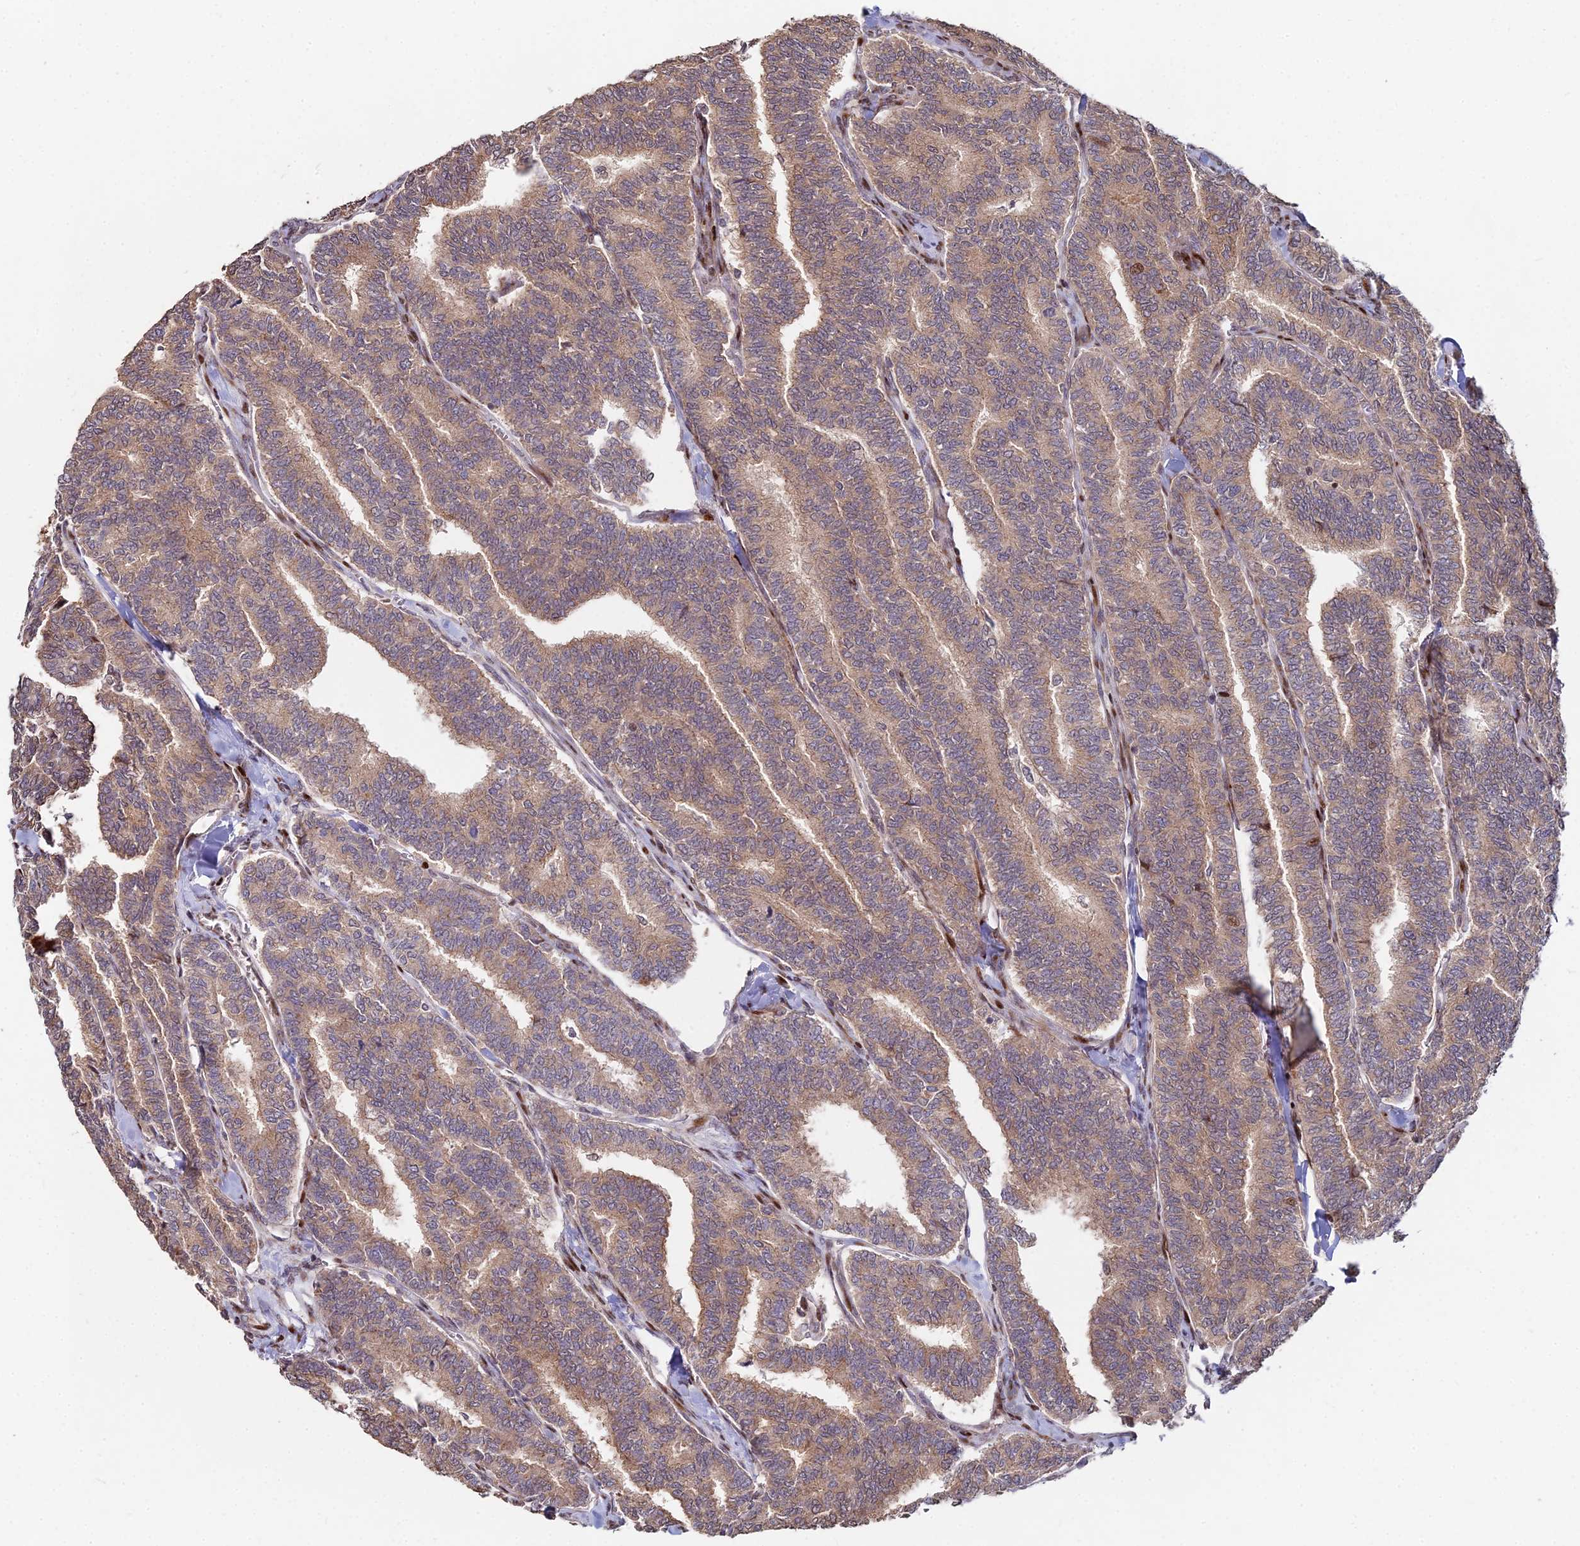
{"staining": {"intensity": "moderate", "quantity": ">75%", "location": "cytoplasmic/membranous"}, "tissue": "thyroid cancer", "cell_type": "Tumor cells", "image_type": "cancer", "snomed": [{"axis": "morphology", "description": "Papillary adenocarcinoma, NOS"}, {"axis": "topography", "description": "Thyroid gland"}], "caption": "Thyroid cancer tissue reveals moderate cytoplasmic/membranous positivity in about >75% of tumor cells, visualized by immunohistochemistry. (DAB = brown stain, brightfield microscopy at high magnification).", "gene": "RBMS2", "patient": {"sex": "female", "age": 35}}